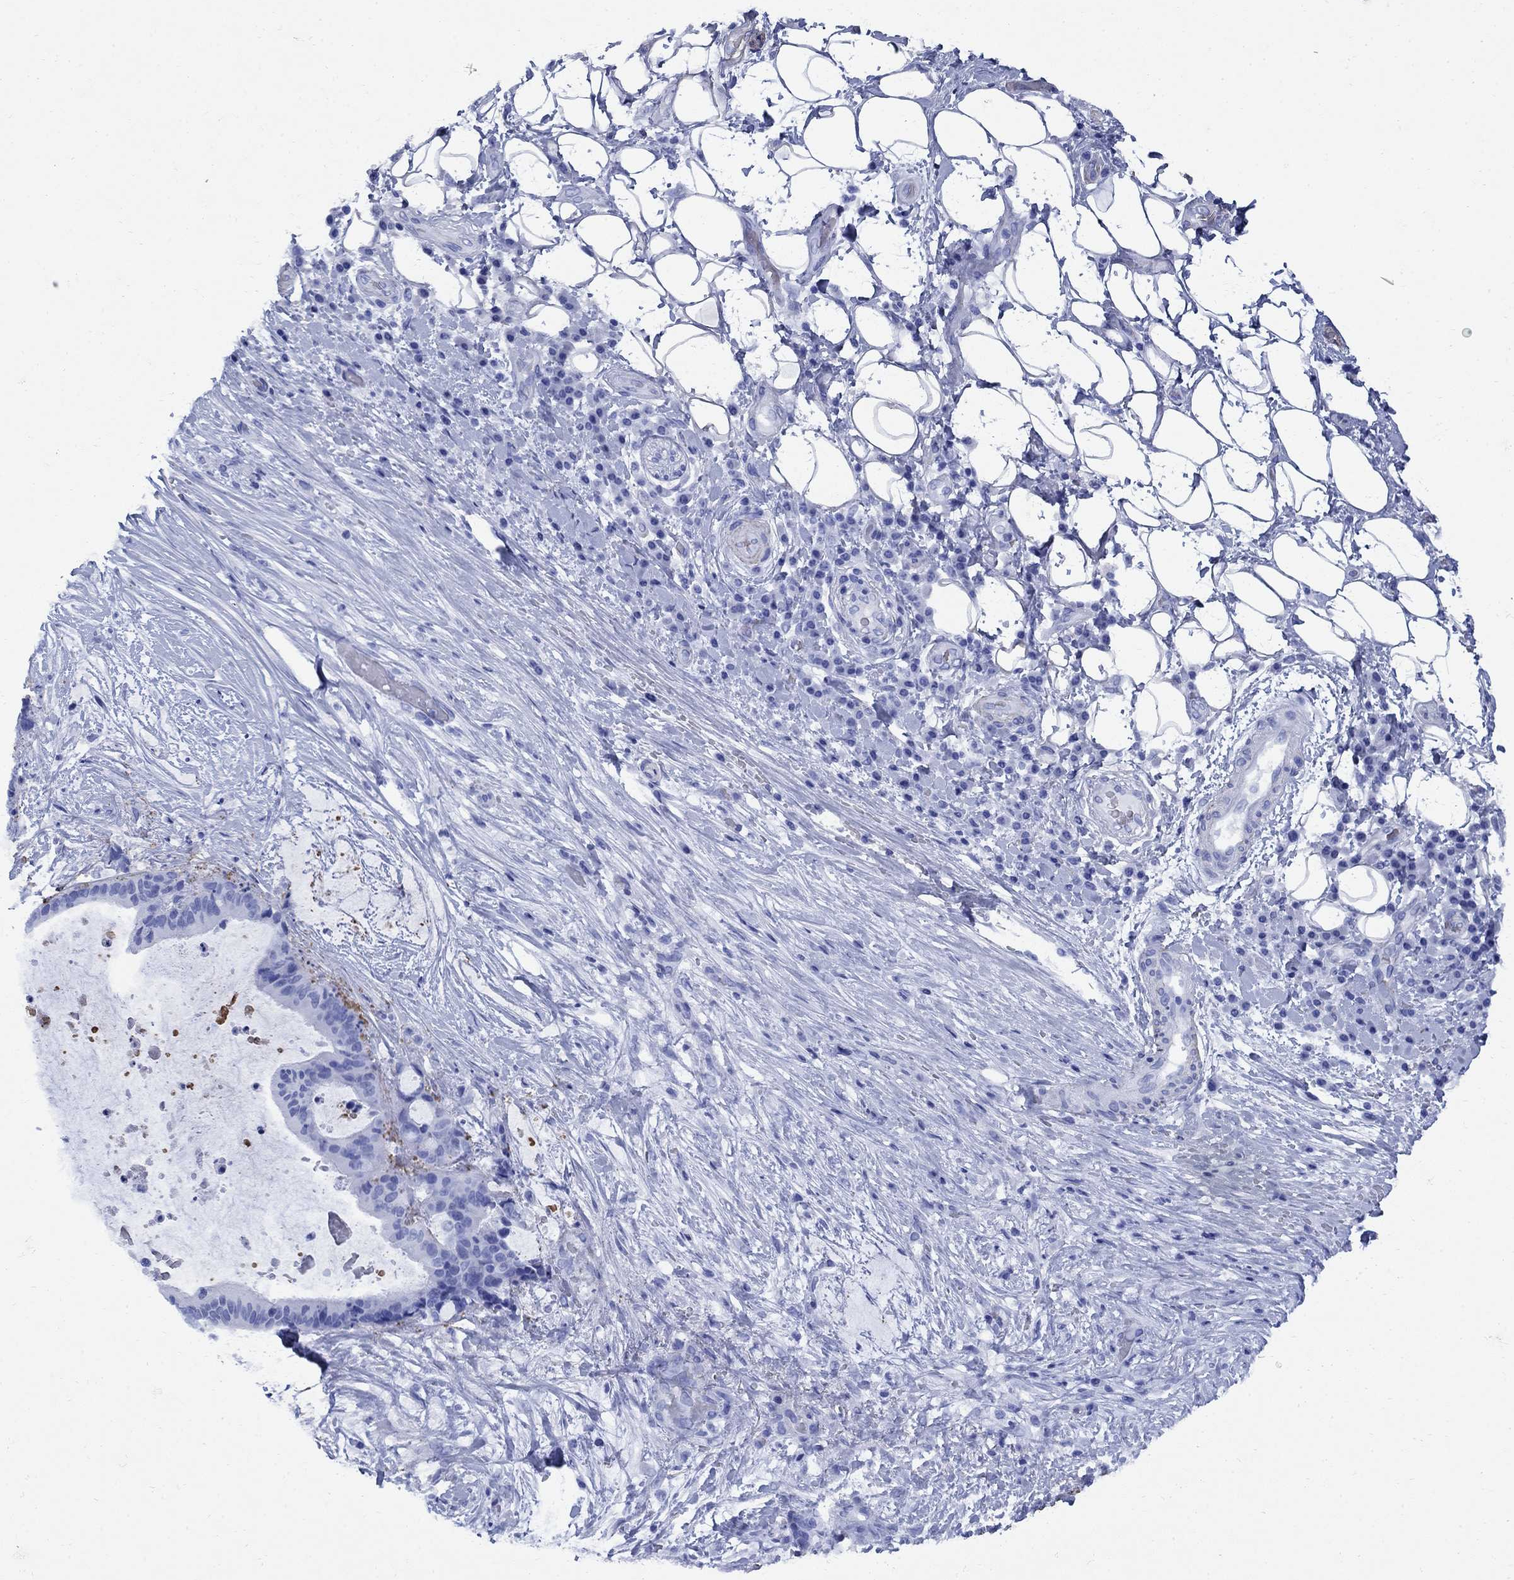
{"staining": {"intensity": "negative", "quantity": "none", "location": "none"}, "tissue": "liver cancer", "cell_type": "Tumor cells", "image_type": "cancer", "snomed": [{"axis": "morphology", "description": "Cholangiocarcinoma"}, {"axis": "topography", "description": "Liver"}], "caption": "Immunohistochemistry micrograph of neoplastic tissue: human cholangiocarcinoma (liver) stained with DAB (3,3'-diaminobenzidine) demonstrates no significant protein positivity in tumor cells.", "gene": "VTN", "patient": {"sex": "female", "age": 73}}